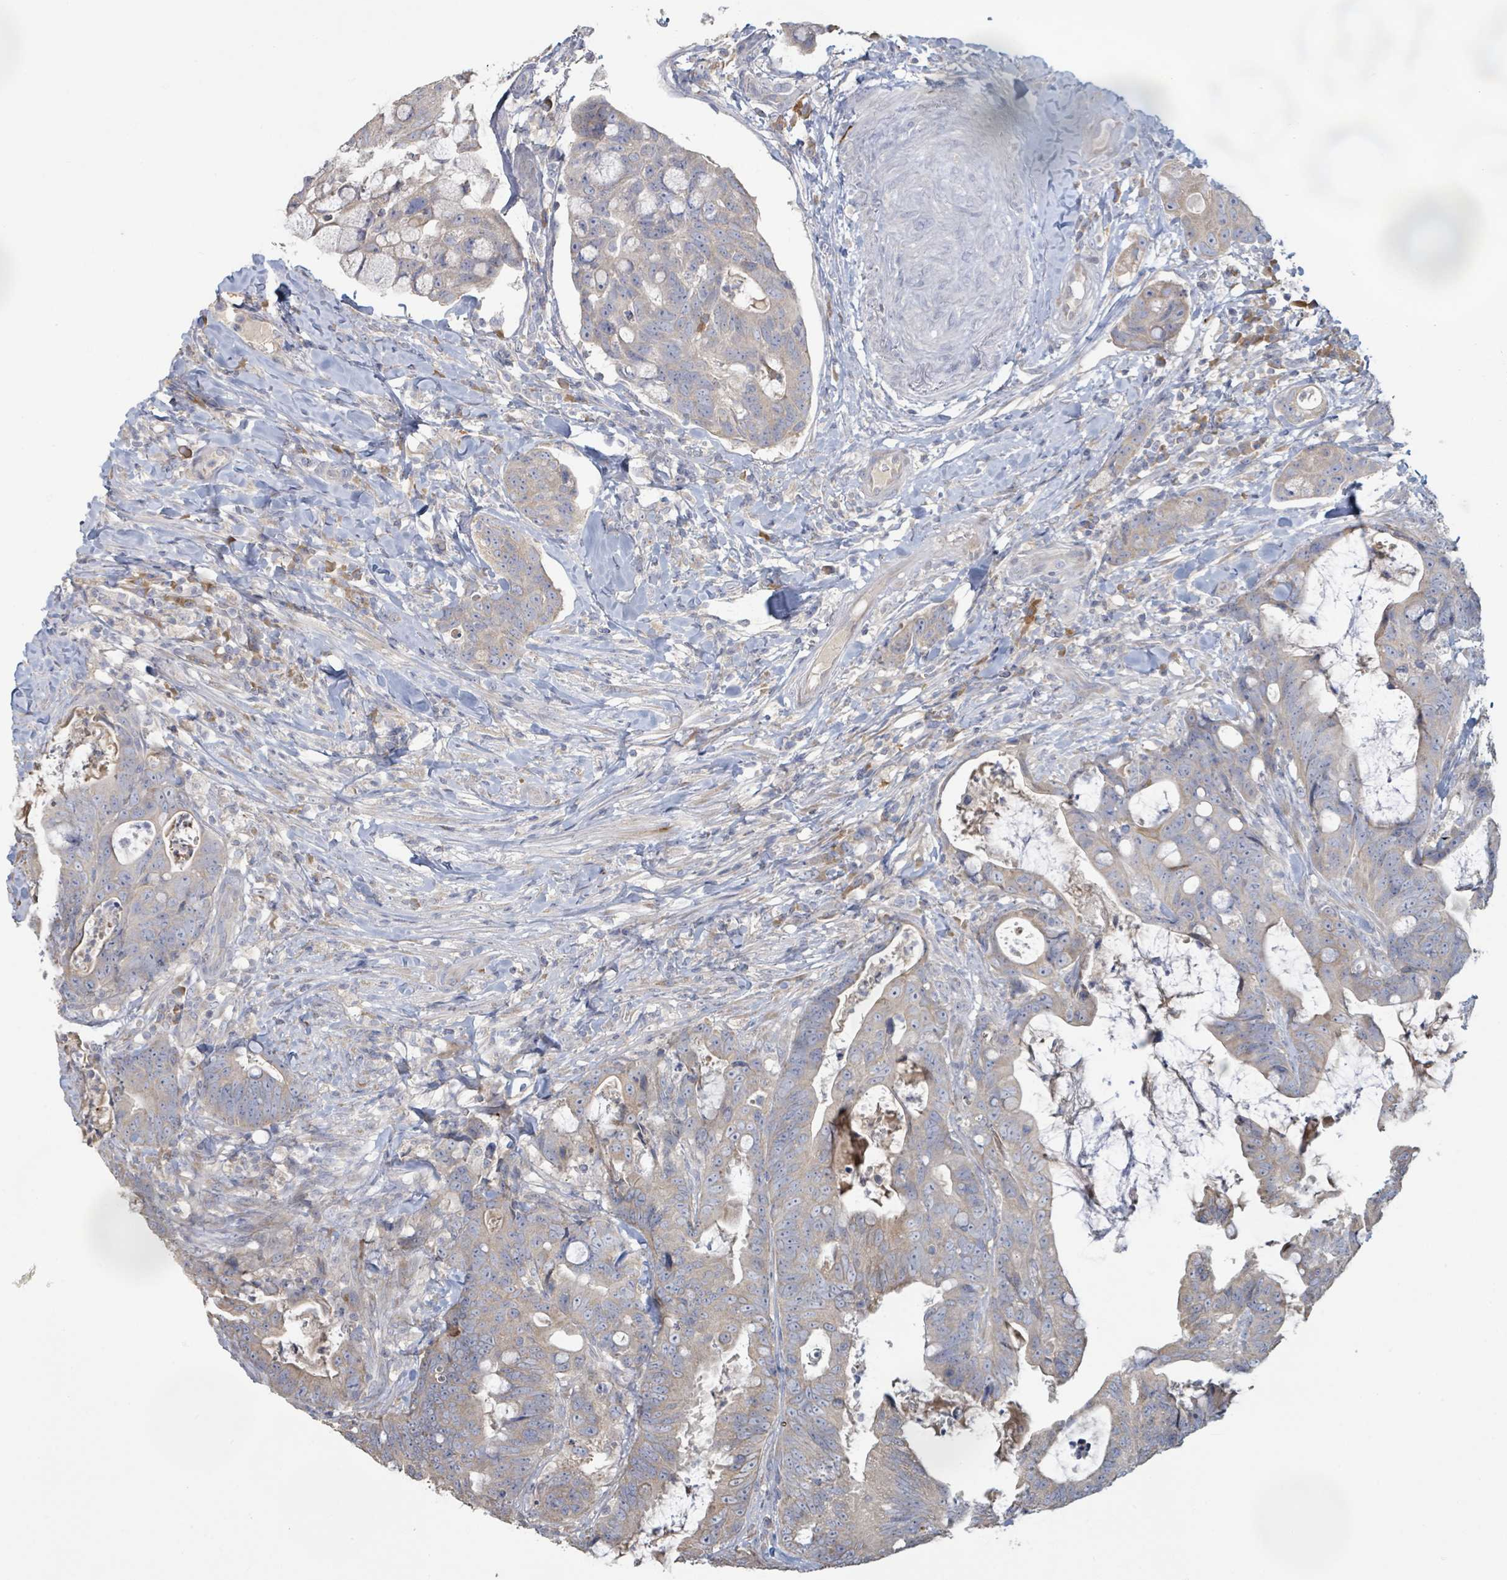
{"staining": {"intensity": "weak", "quantity": "<25%", "location": "cytoplasmic/membranous"}, "tissue": "colorectal cancer", "cell_type": "Tumor cells", "image_type": "cancer", "snomed": [{"axis": "morphology", "description": "Adenocarcinoma, NOS"}, {"axis": "topography", "description": "Colon"}], "caption": "A photomicrograph of human adenocarcinoma (colorectal) is negative for staining in tumor cells.", "gene": "KCNS2", "patient": {"sex": "female", "age": 82}}